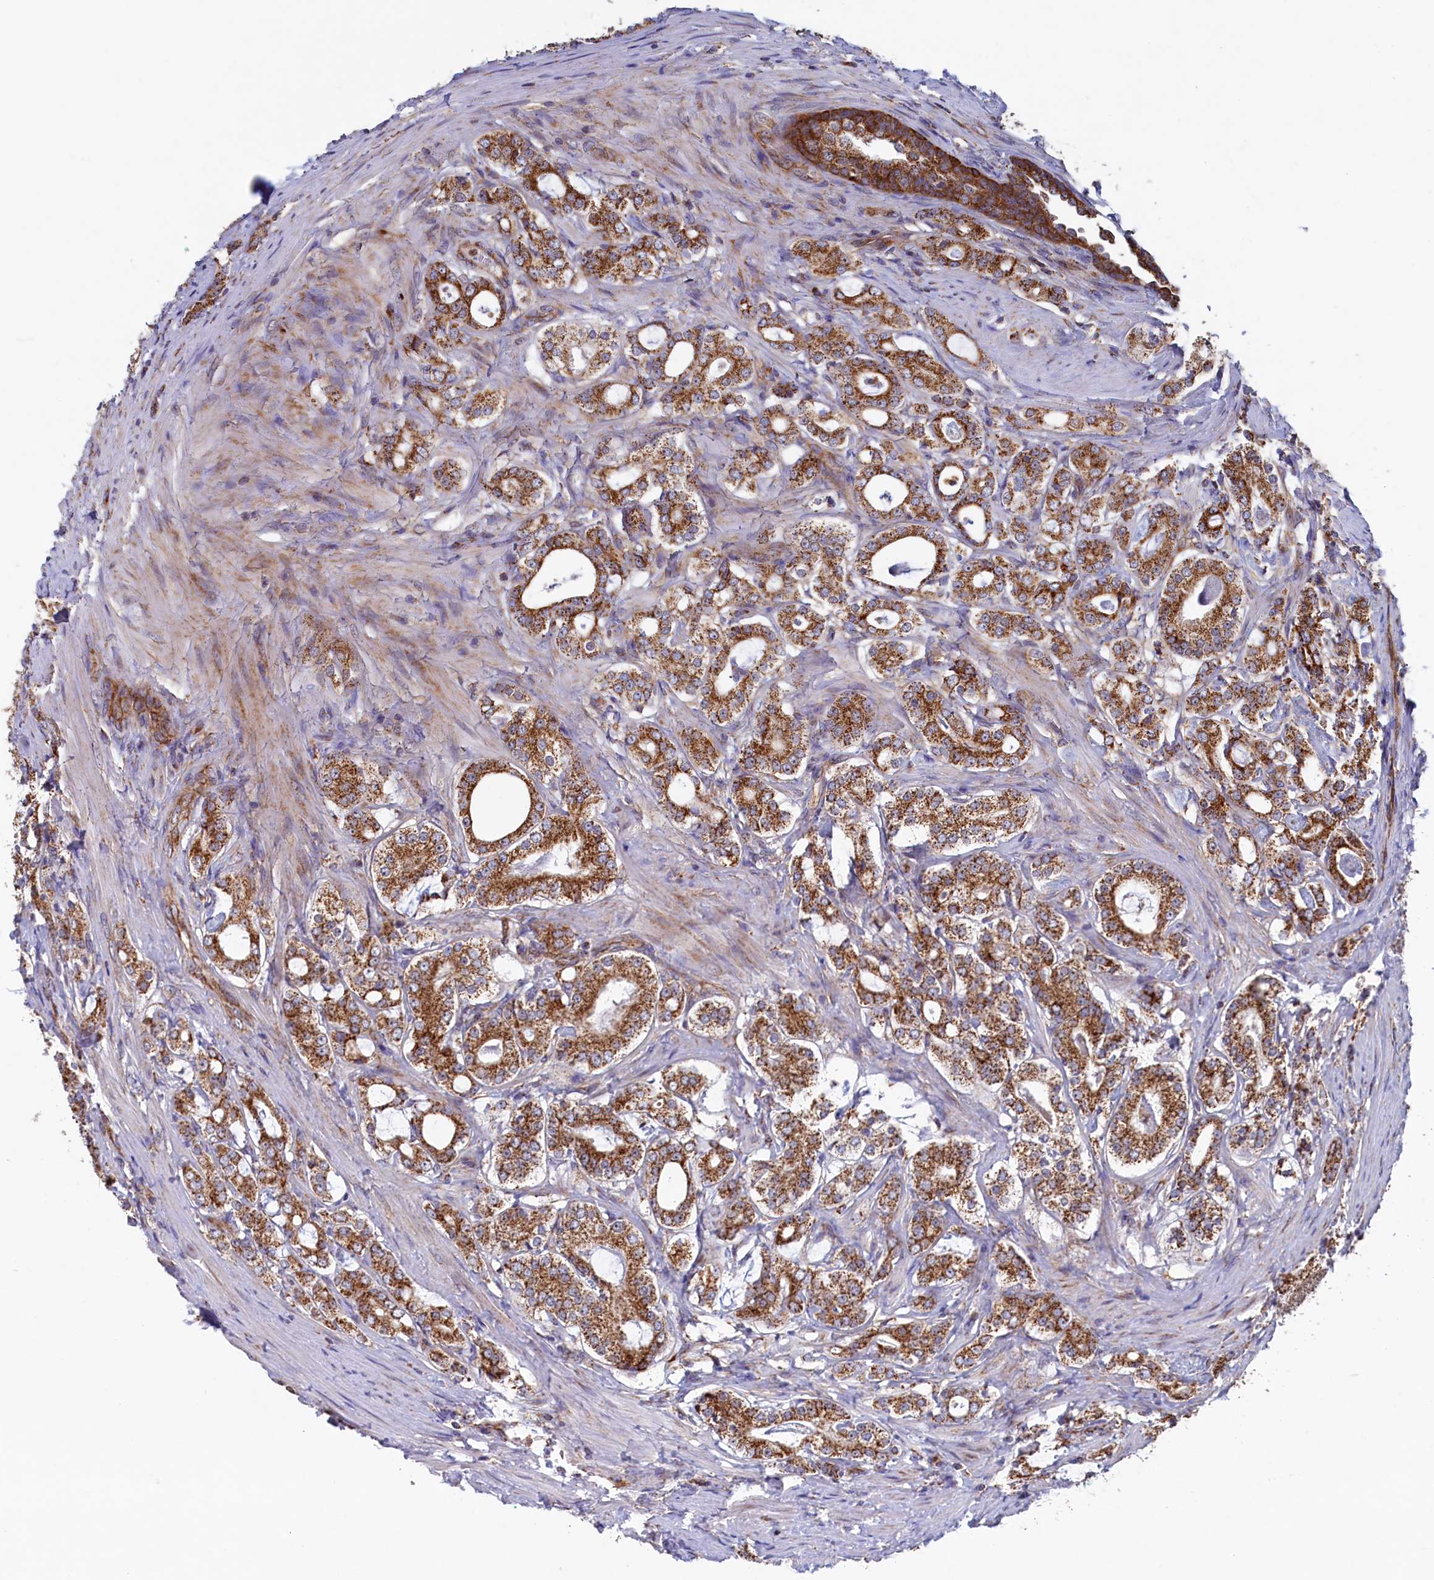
{"staining": {"intensity": "moderate", "quantity": ">75%", "location": "cytoplasmic/membranous"}, "tissue": "prostate cancer", "cell_type": "Tumor cells", "image_type": "cancer", "snomed": [{"axis": "morphology", "description": "Adenocarcinoma, High grade"}, {"axis": "topography", "description": "Prostate"}], "caption": "This is a histology image of IHC staining of prostate adenocarcinoma (high-grade), which shows moderate expression in the cytoplasmic/membranous of tumor cells.", "gene": "UBE3B", "patient": {"sex": "male", "age": 63}}